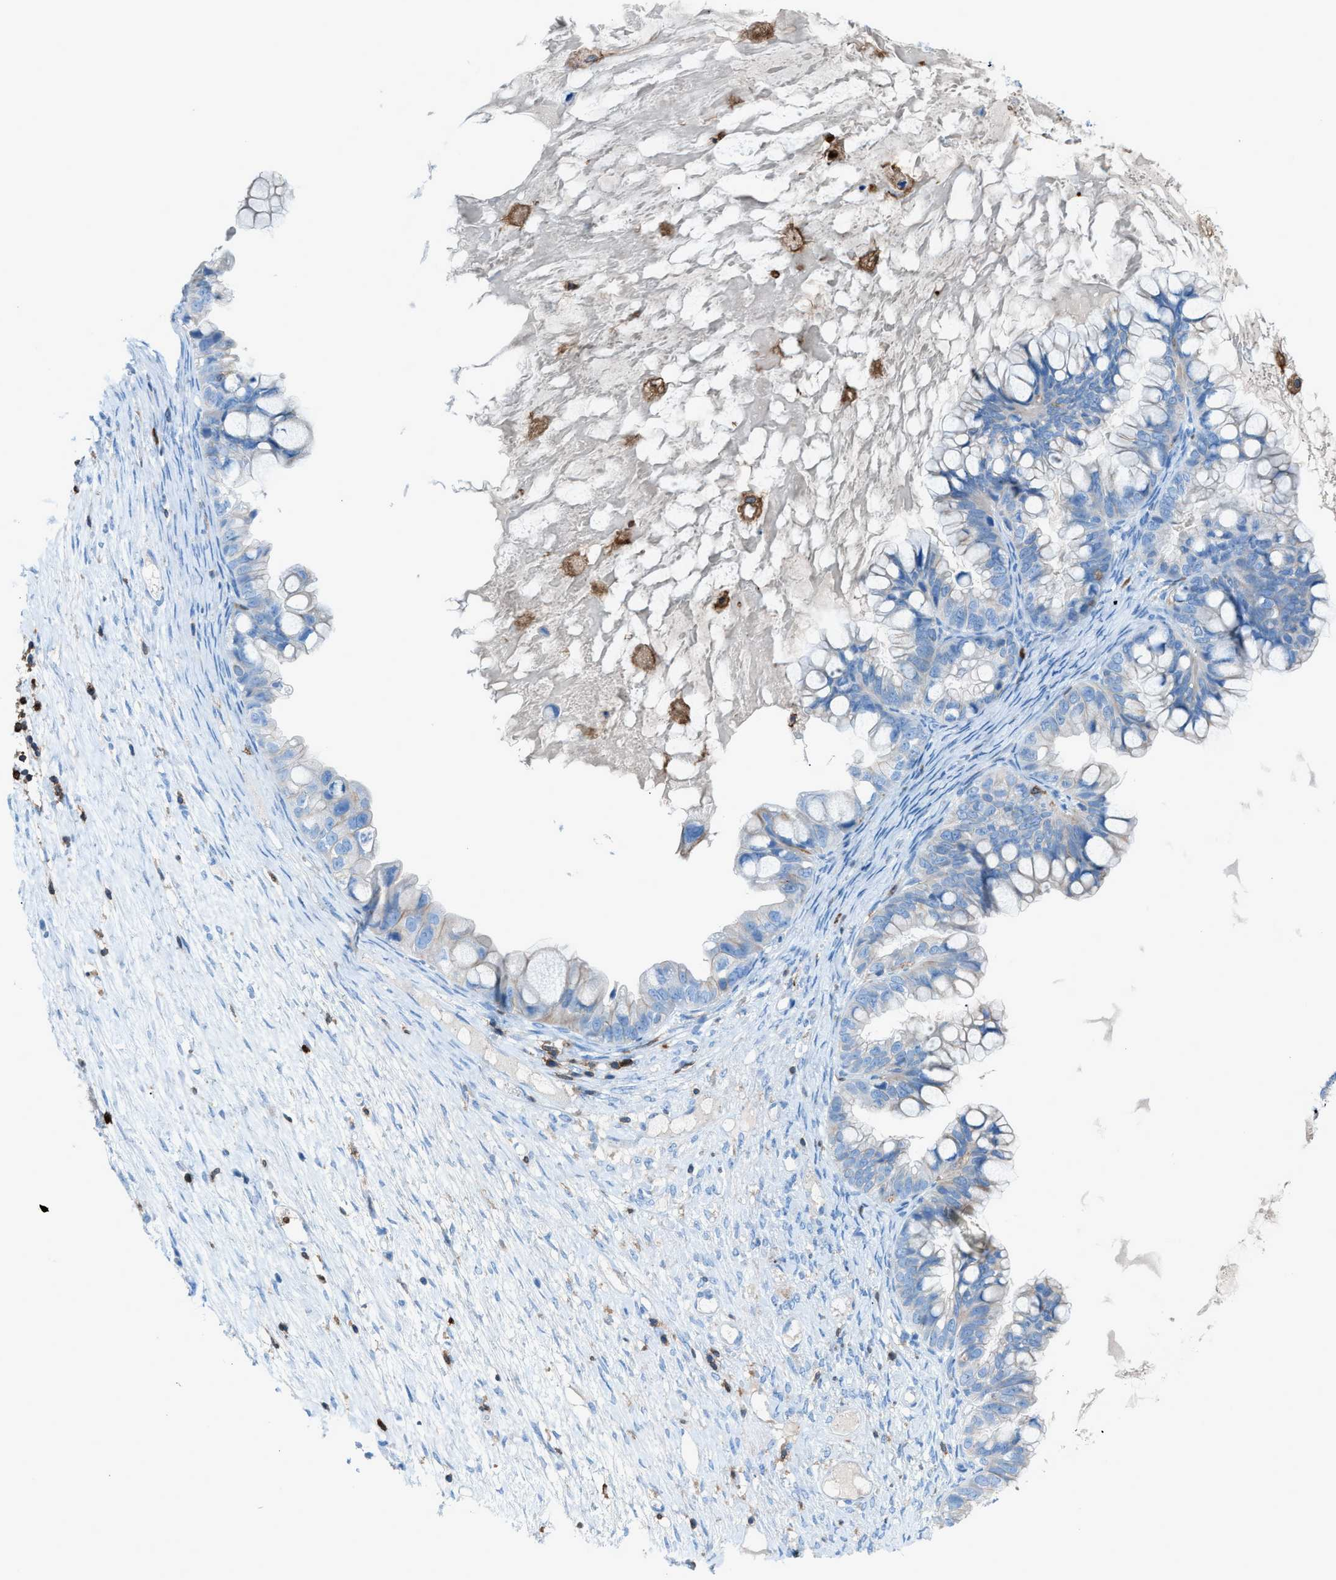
{"staining": {"intensity": "negative", "quantity": "none", "location": "none"}, "tissue": "ovarian cancer", "cell_type": "Tumor cells", "image_type": "cancer", "snomed": [{"axis": "morphology", "description": "Cystadenocarcinoma, mucinous, NOS"}, {"axis": "topography", "description": "Ovary"}], "caption": "This is a image of immunohistochemistry (IHC) staining of mucinous cystadenocarcinoma (ovarian), which shows no staining in tumor cells.", "gene": "ITGB2", "patient": {"sex": "female", "age": 80}}